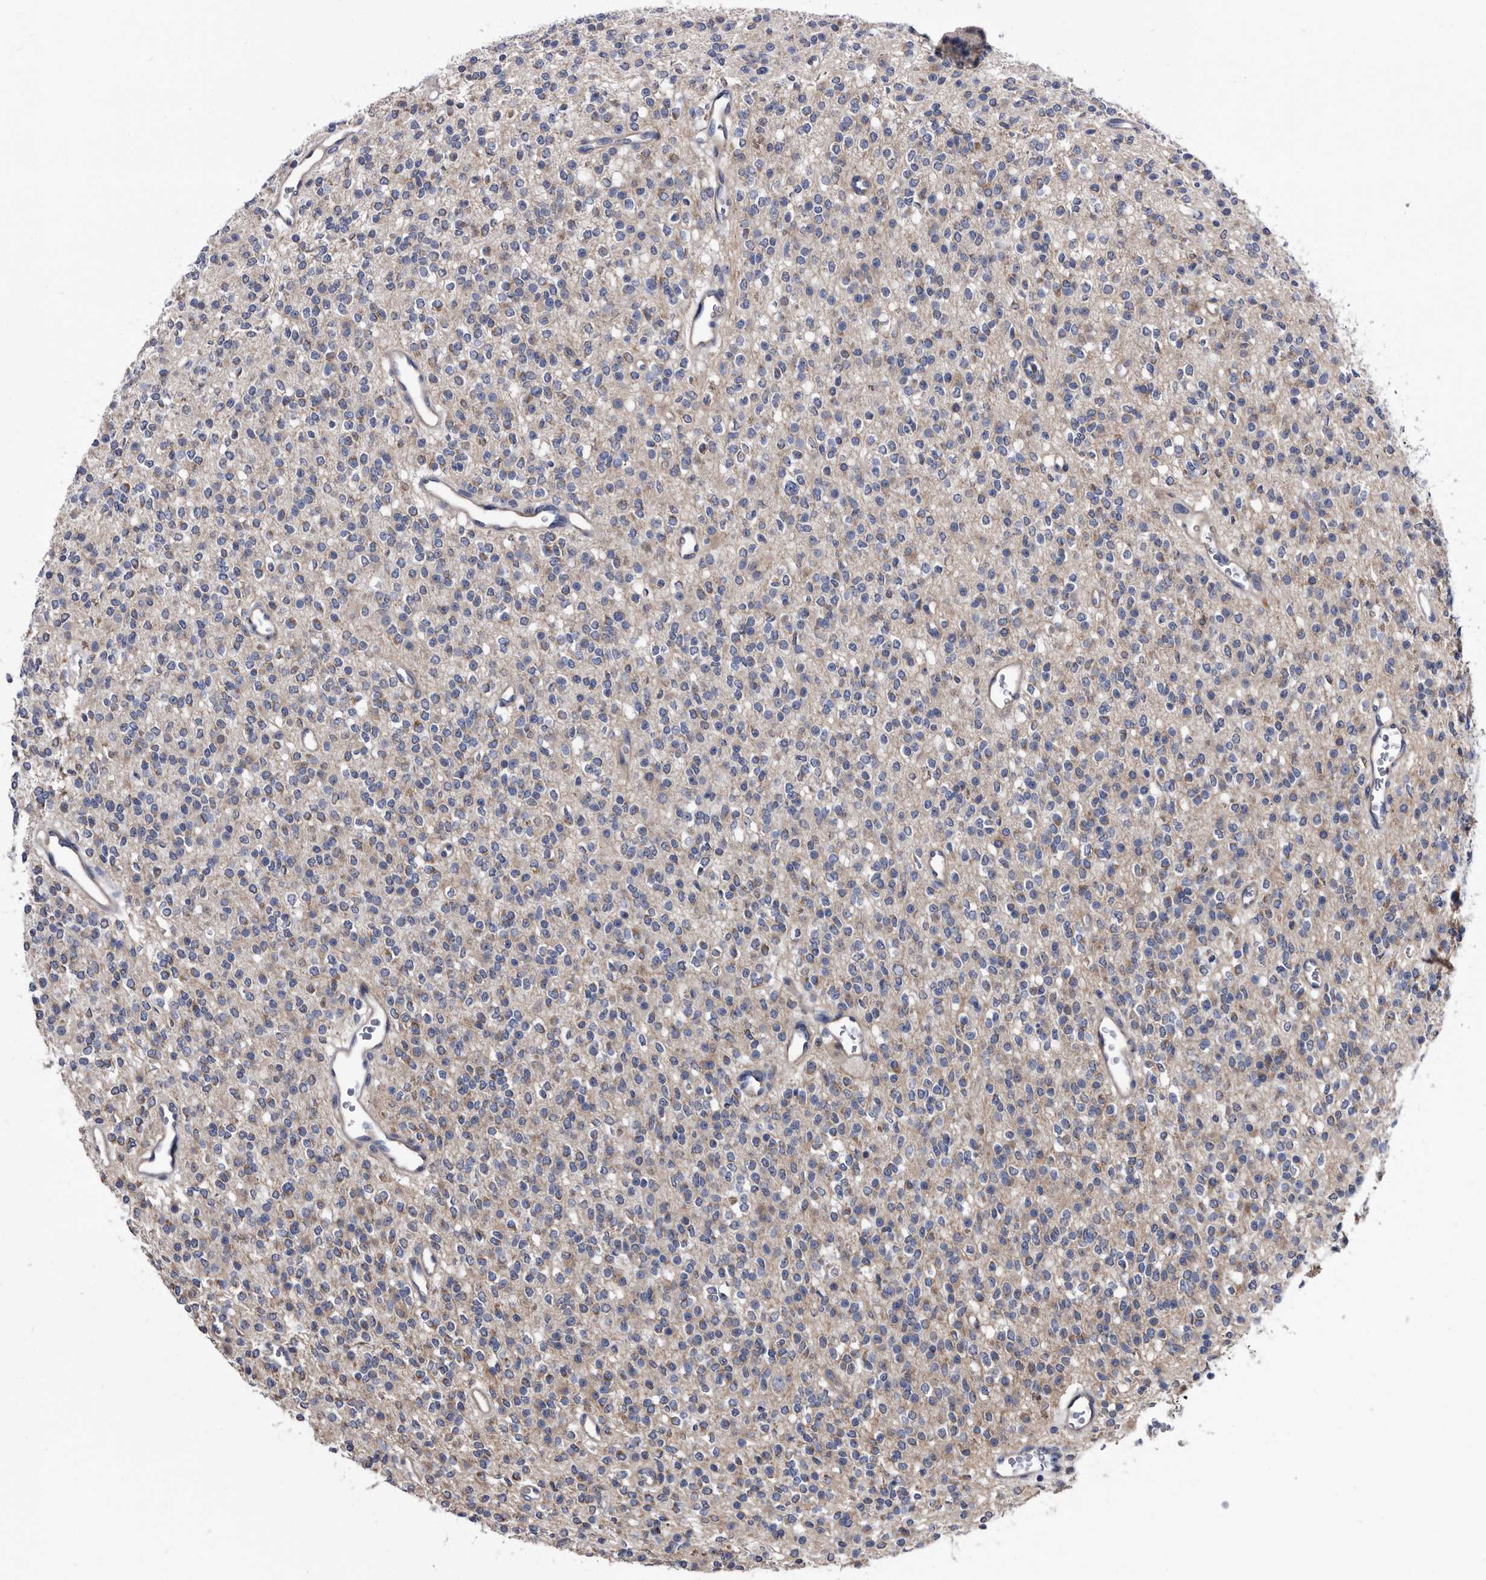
{"staining": {"intensity": "negative", "quantity": "none", "location": "none"}, "tissue": "glioma", "cell_type": "Tumor cells", "image_type": "cancer", "snomed": [{"axis": "morphology", "description": "Glioma, malignant, High grade"}, {"axis": "topography", "description": "Brain"}], "caption": "DAB (3,3'-diaminobenzidine) immunohistochemical staining of human glioma reveals no significant positivity in tumor cells. Brightfield microscopy of immunohistochemistry (IHC) stained with DAB (3,3'-diaminobenzidine) (brown) and hematoxylin (blue), captured at high magnification.", "gene": "DTNBP1", "patient": {"sex": "male", "age": 34}}